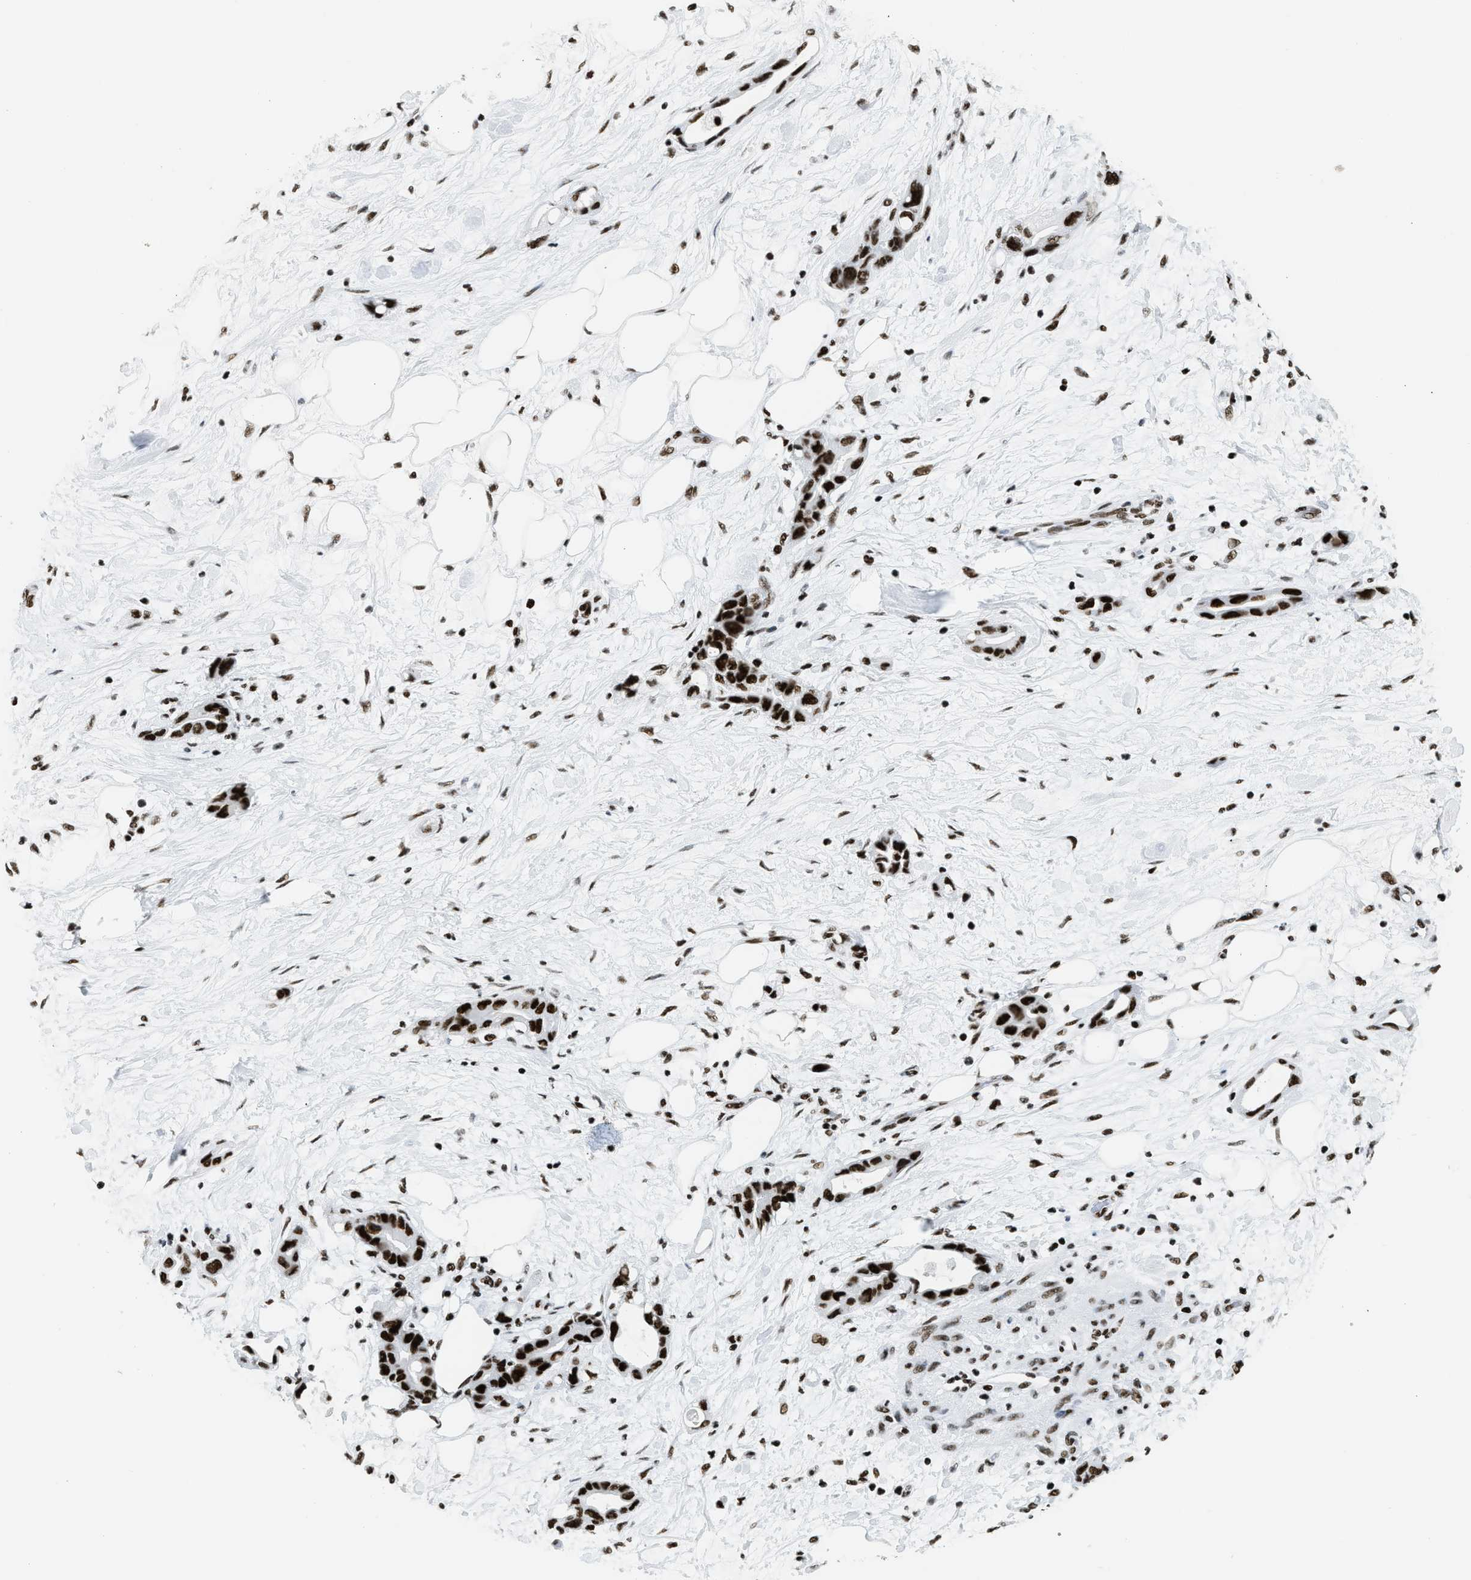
{"staining": {"intensity": "strong", "quantity": ">75%", "location": "nuclear"}, "tissue": "pancreatic cancer", "cell_type": "Tumor cells", "image_type": "cancer", "snomed": [{"axis": "morphology", "description": "Adenocarcinoma, NOS"}, {"axis": "topography", "description": "Pancreas"}], "caption": "Pancreatic cancer stained for a protein (brown) displays strong nuclear positive expression in approximately >75% of tumor cells.", "gene": "PIF1", "patient": {"sex": "female", "age": 57}}